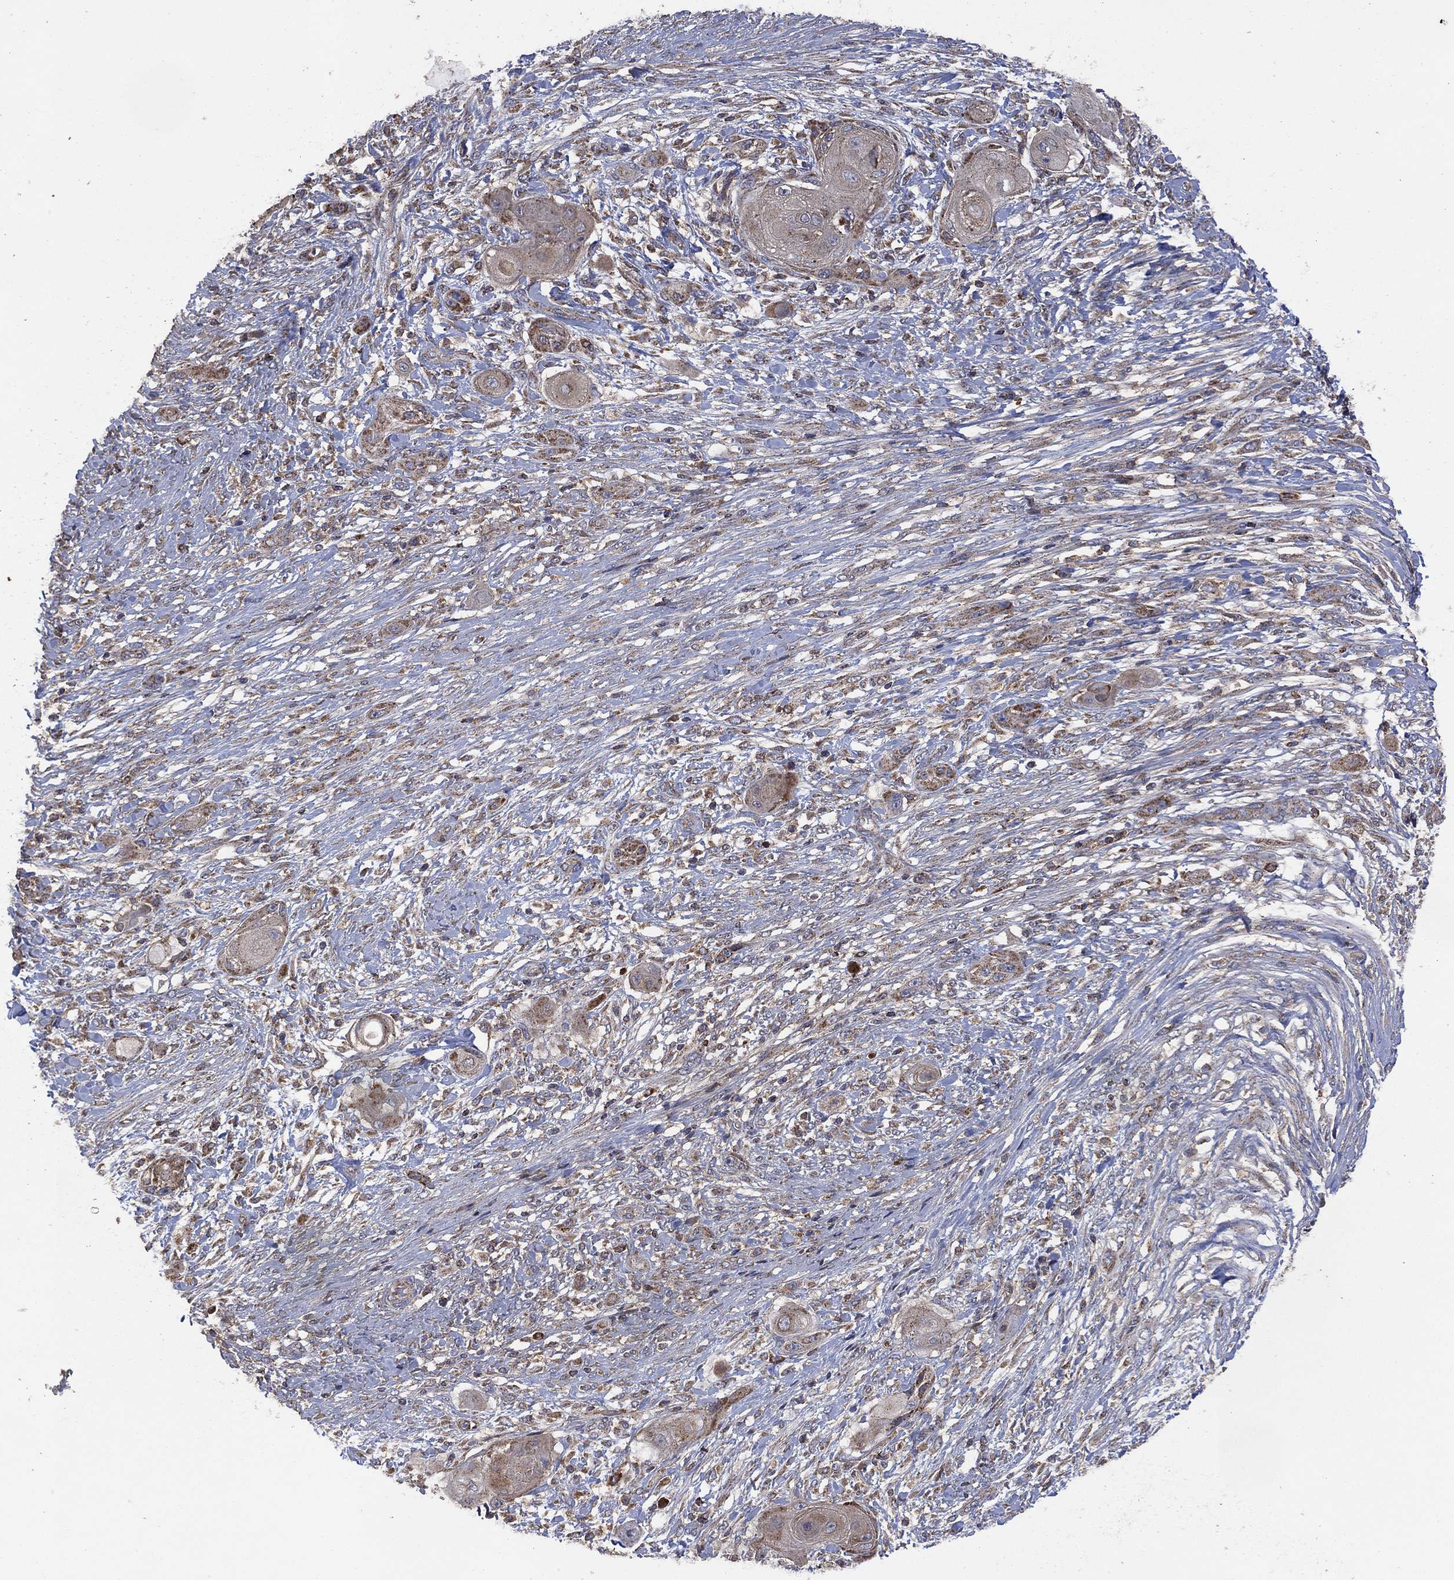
{"staining": {"intensity": "moderate", "quantity": "<25%", "location": "cytoplasmic/membranous"}, "tissue": "skin cancer", "cell_type": "Tumor cells", "image_type": "cancer", "snomed": [{"axis": "morphology", "description": "Squamous cell carcinoma, NOS"}, {"axis": "topography", "description": "Skin"}], "caption": "Immunohistochemistry (DAB (3,3'-diaminobenzidine)) staining of human squamous cell carcinoma (skin) shows moderate cytoplasmic/membranous protein positivity in about <25% of tumor cells.", "gene": "LIMD1", "patient": {"sex": "male", "age": 62}}